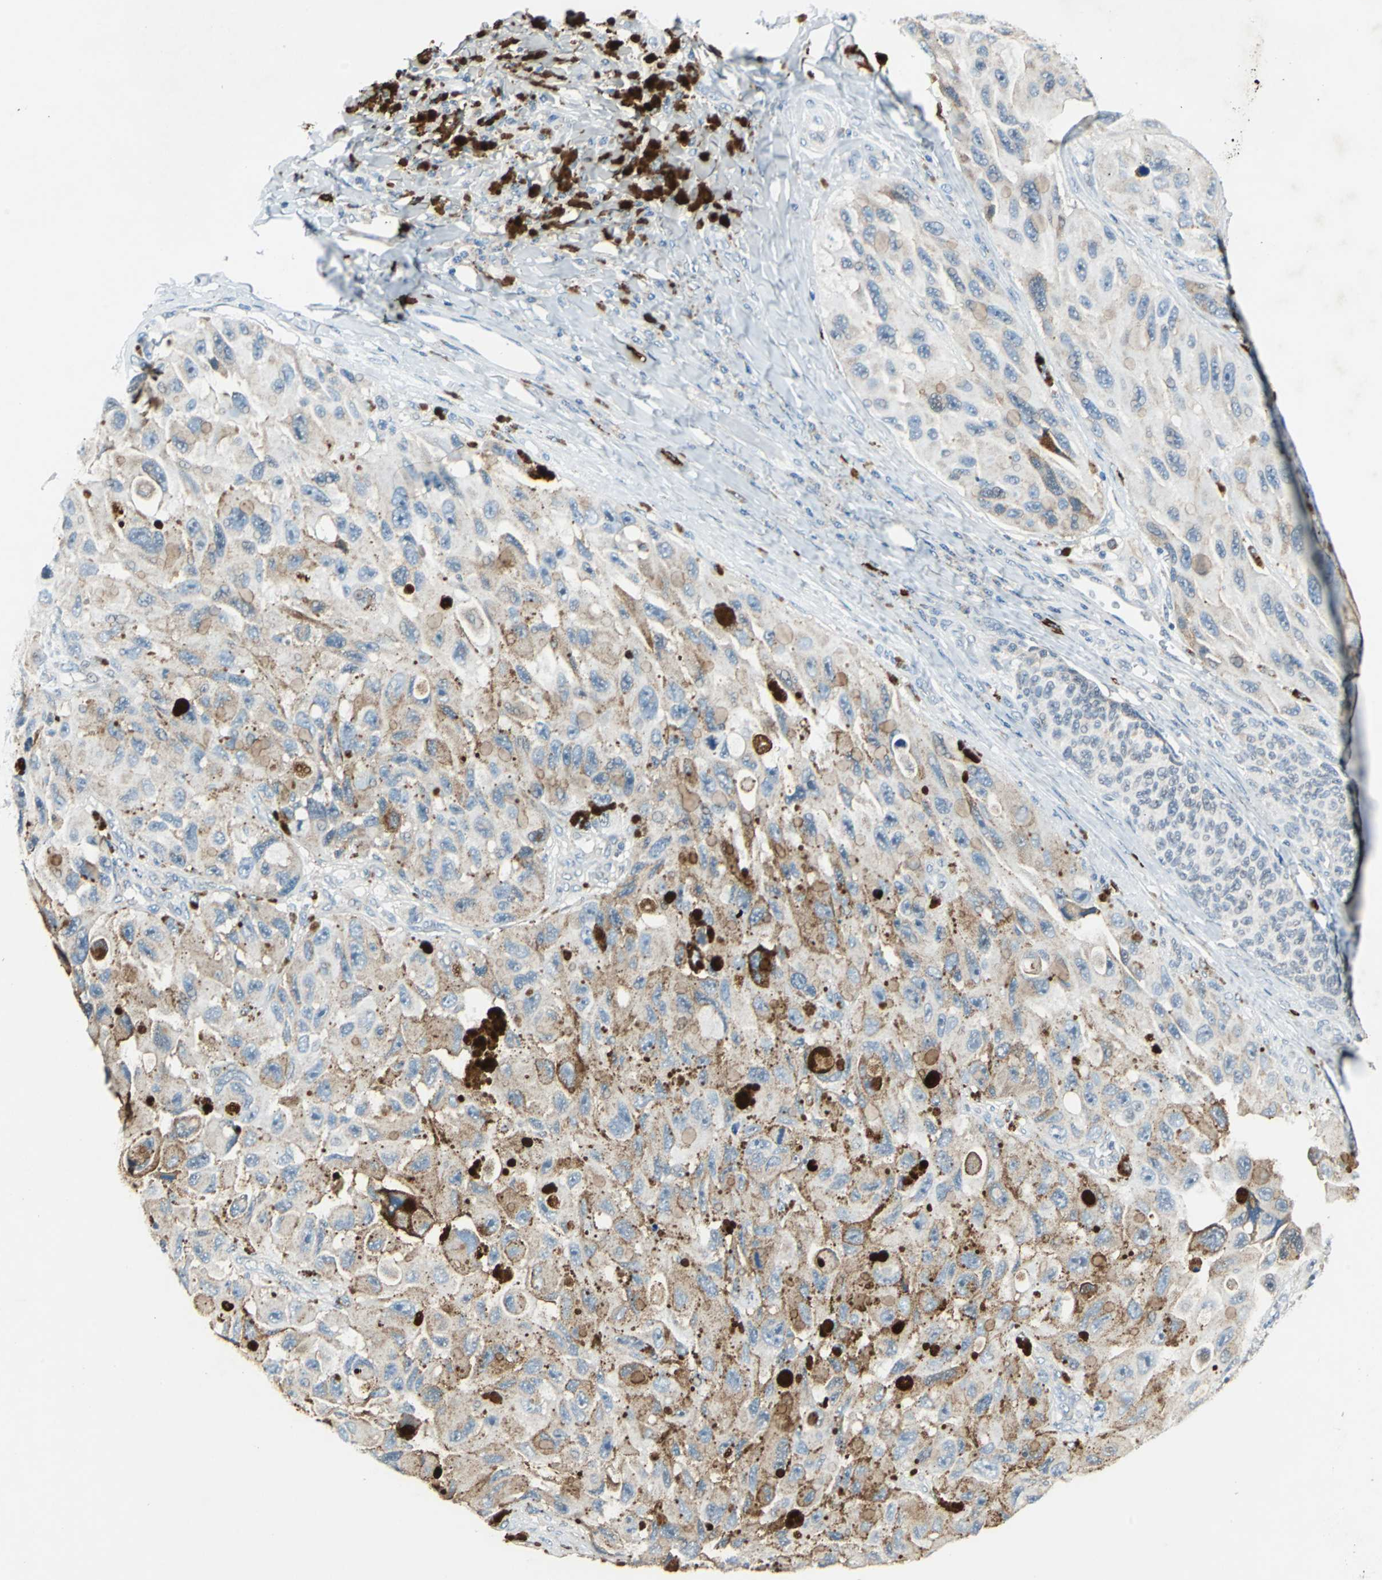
{"staining": {"intensity": "moderate", "quantity": "25%-75%", "location": "cytoplasmic/membranous"}, "tissue": "melanoma", "cell_type": "Tumor cells", "image_type": "cancer", "snomed": [{"axis": "morphology", "description": "Malignant melanoma, NOS"}, {"axis": "topography", "description": "Skin"}], "caption": "This histopathology image displays immunohistochemistry (IHC) staining of human malignant melanoma, with medium moderate cytoplasmic/membranous positivity in approximately 25%-75% of tumor cells.", "gene": "SLC19A2", "patient": {"sex": "female", "age": 73}}